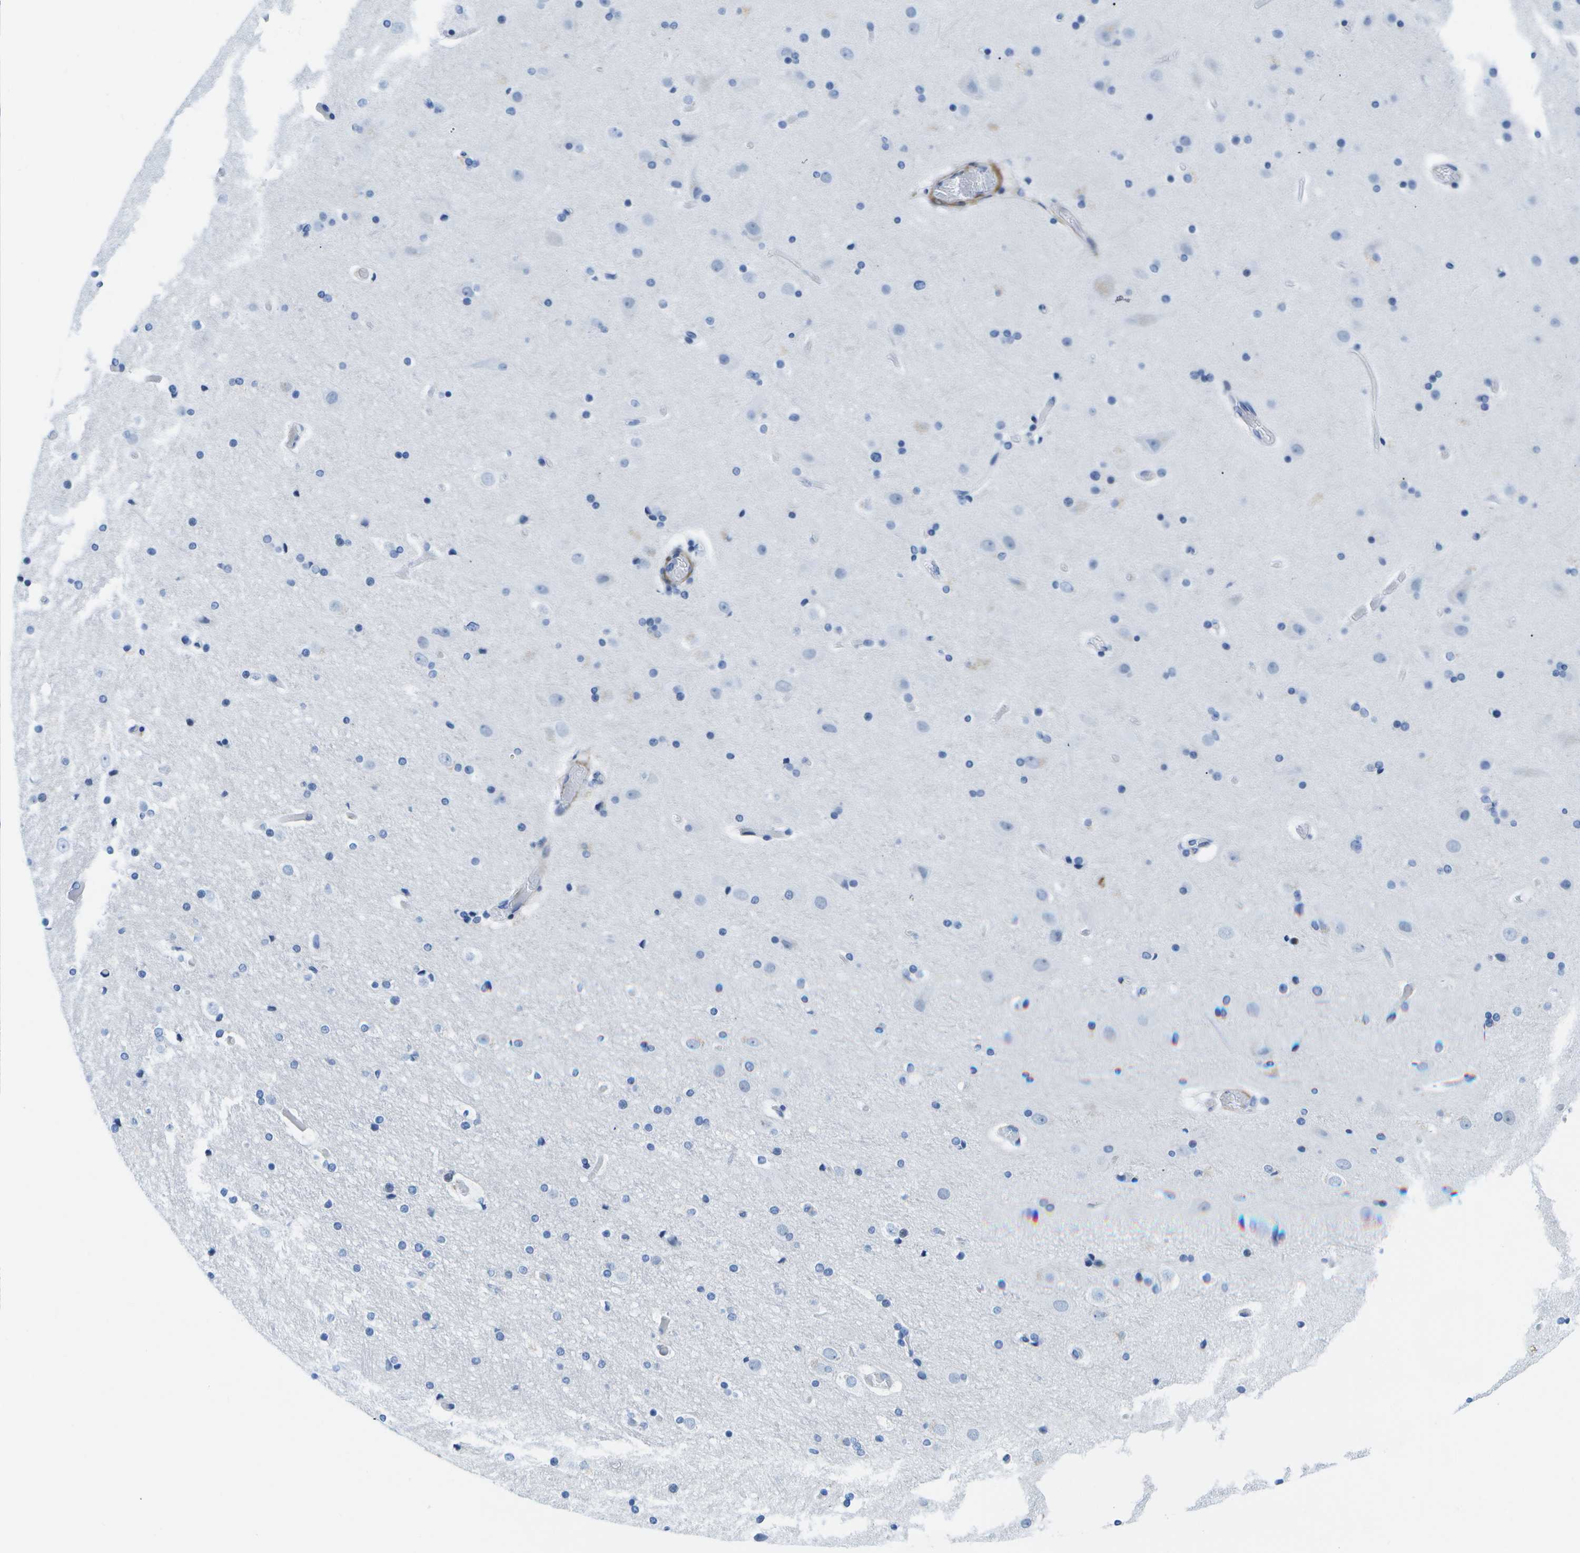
{"staining": {"intensity": "strong", "quantity": "<25%", "location": "cytoplasmic/membranous"}, "tissue": "cerebral cortex", "cell_type": "Endothelial cells", "image_type": "normal", "snomed": [{"axis": "morphology", "description": "Normal tissue, NOS"}, {"axis": "topography", "description": "Cerebral cortex"}], "caption": "An immunohistochemistry (IHC) image of benign tissue is shown. Protein staining in brown shows strong cytoplasmic/membranous positivity in cerebral cortex within endothelial cells. Nuclei are stained in blue.", "gene": "ADGRG6", "patient": {"sex": "male", "age": 57}}